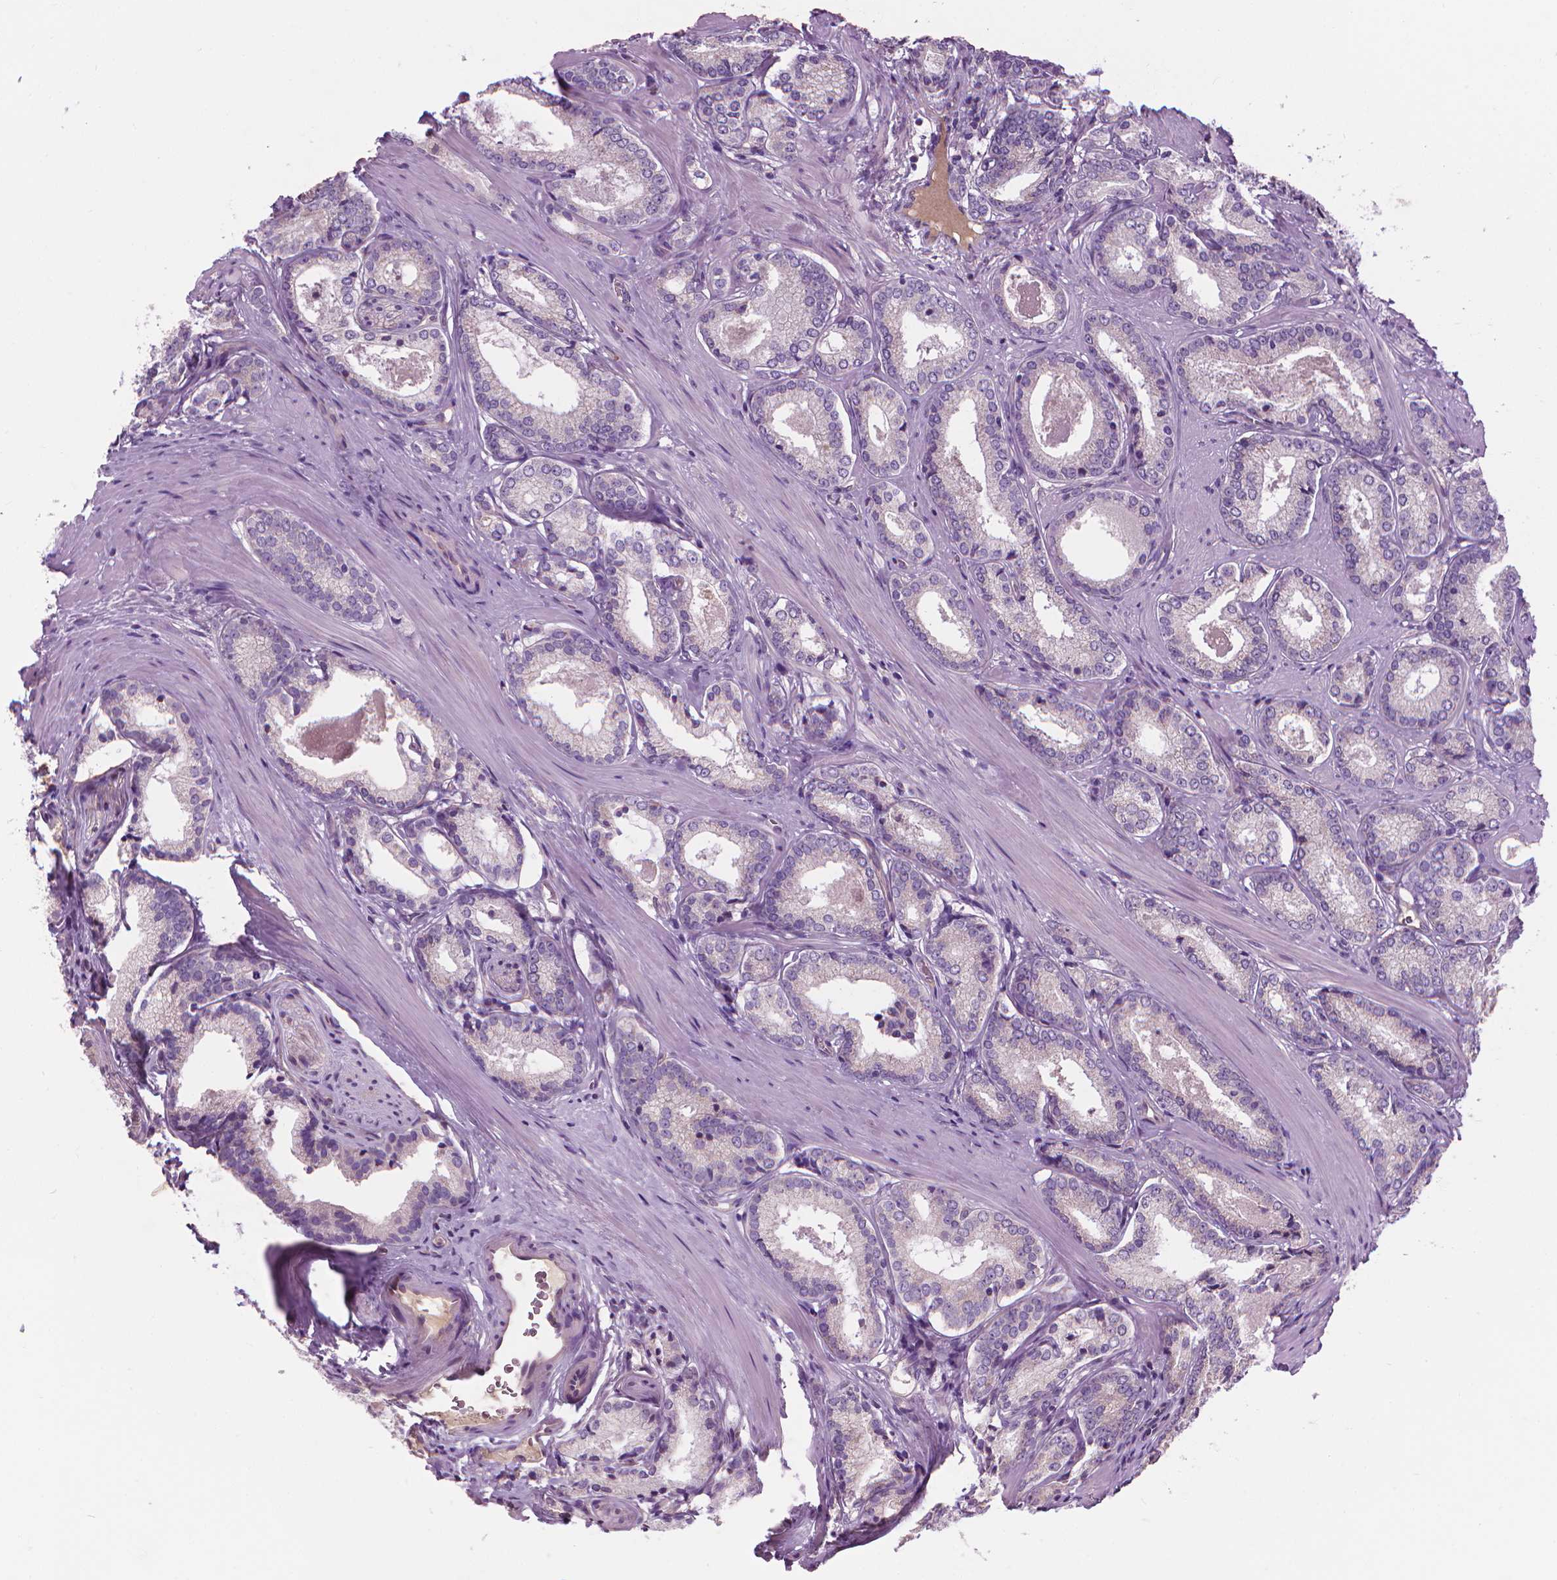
{"staining": {"intensity": "negative", "quantity": "none", "location": "none"}, "tissue": "prostate cancer", "cell_type": "Tumor cells", "image_type": "cancer", "snomed": [{"axis": "morphology", "description": "Adenocarcinoma, Low grade"}, {"axis": "topography", "description": "Prostate"}], "caption": "Immunohistochemistry micrograph of neoplastic tissue: human low-grade adenocarcinoma (prostate) stained with DAB (3,3'-diaminobenzidine) demonstrates no significant protein positivity in tumor cells.", "gene": "RIIAD1", "patient": {"sex": "male", "age": 56}}